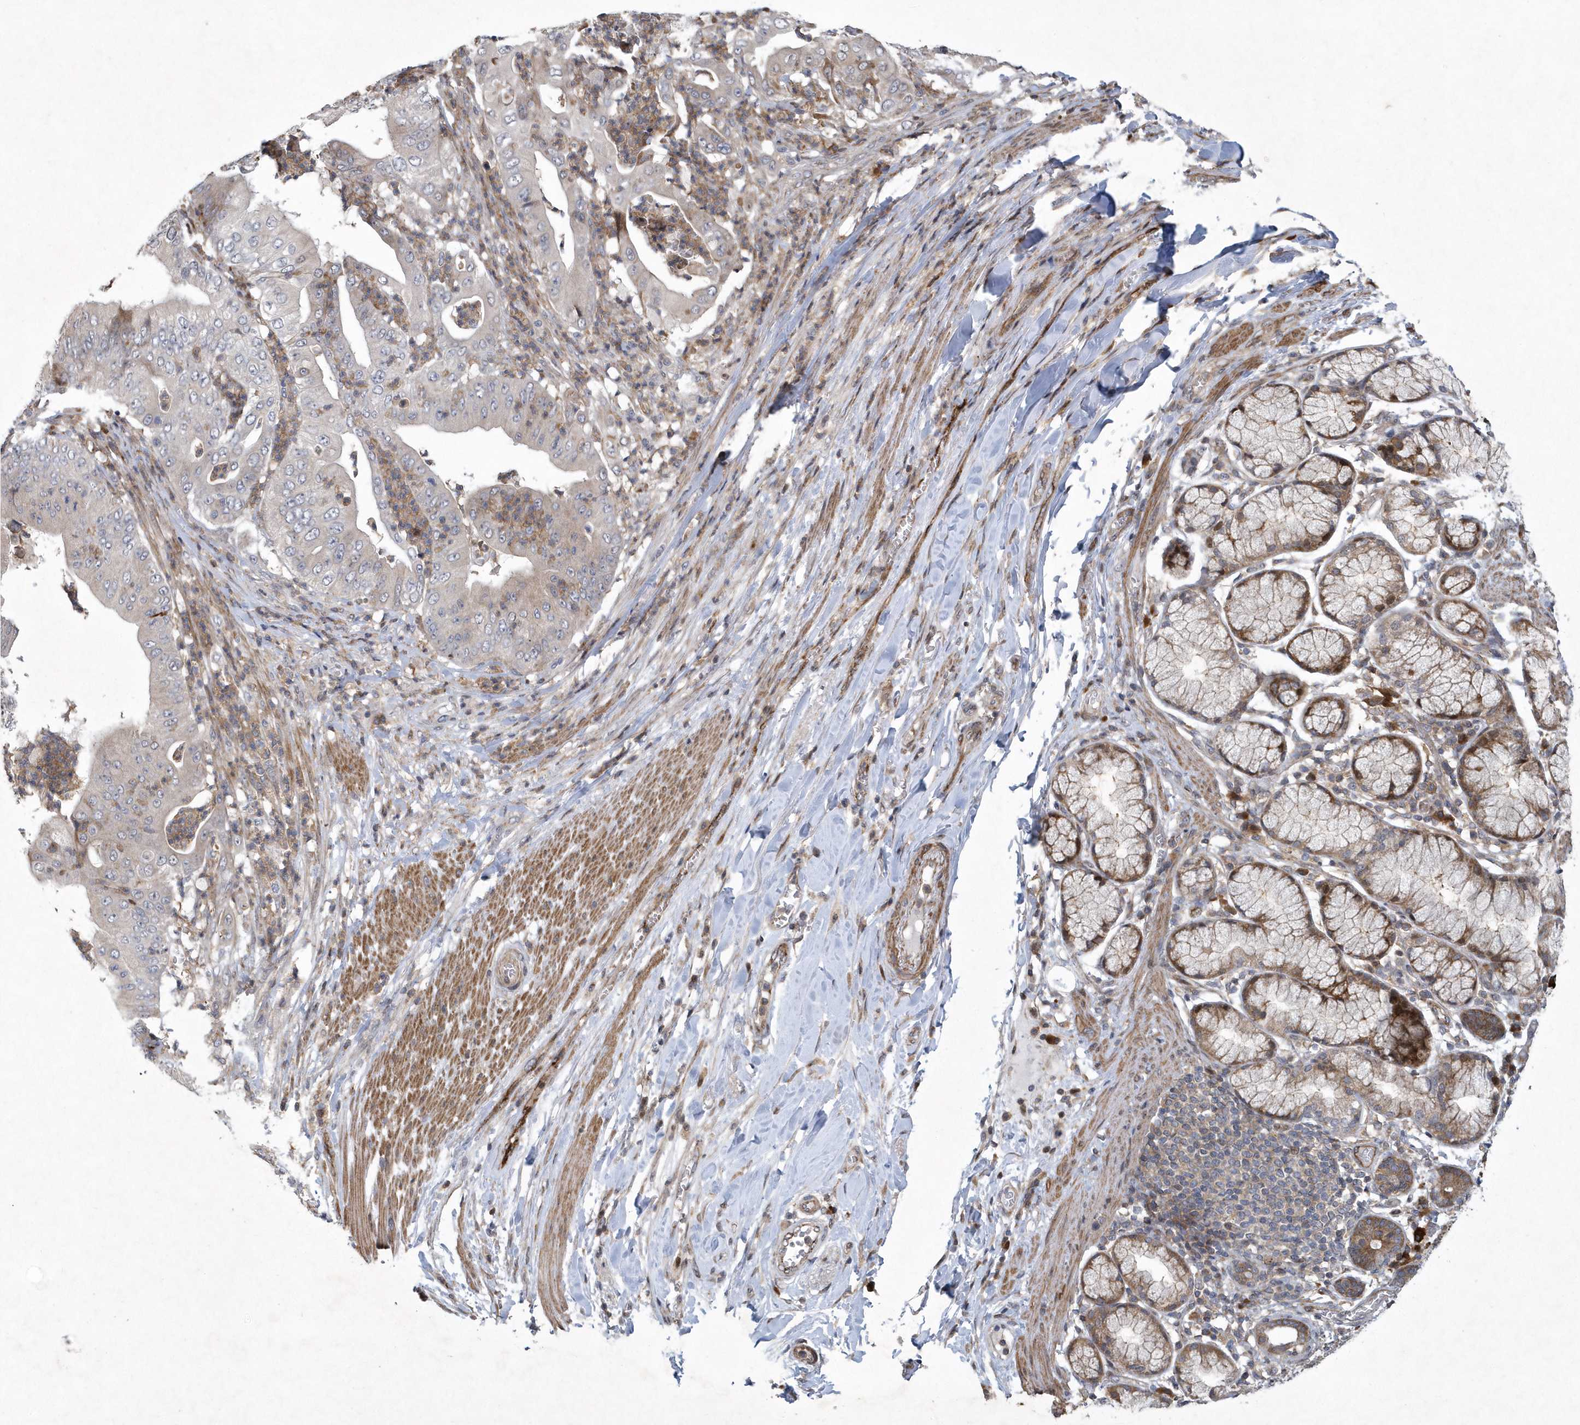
{"staining": {"intensity": "weak", "quantity": "<25%", "location": "cytoplasmic/membranous"}, "tissue": "pancreatic cancer", "cell_type": "Tumor cells", "image_type": "cancer", "snomed": [{"axis": "morphology", "description": "Adenocarcinoma, NOS"}, {"axis": "topography", "description": "Pancreas"}], "caption": "This is a micrograph of immunohistochemistry staining of pancreatic adenocarcinoma, which shows no positivity in tumor cells.", "gene": "N4BP2", "patient": {"sex": "female", "age": 77}}